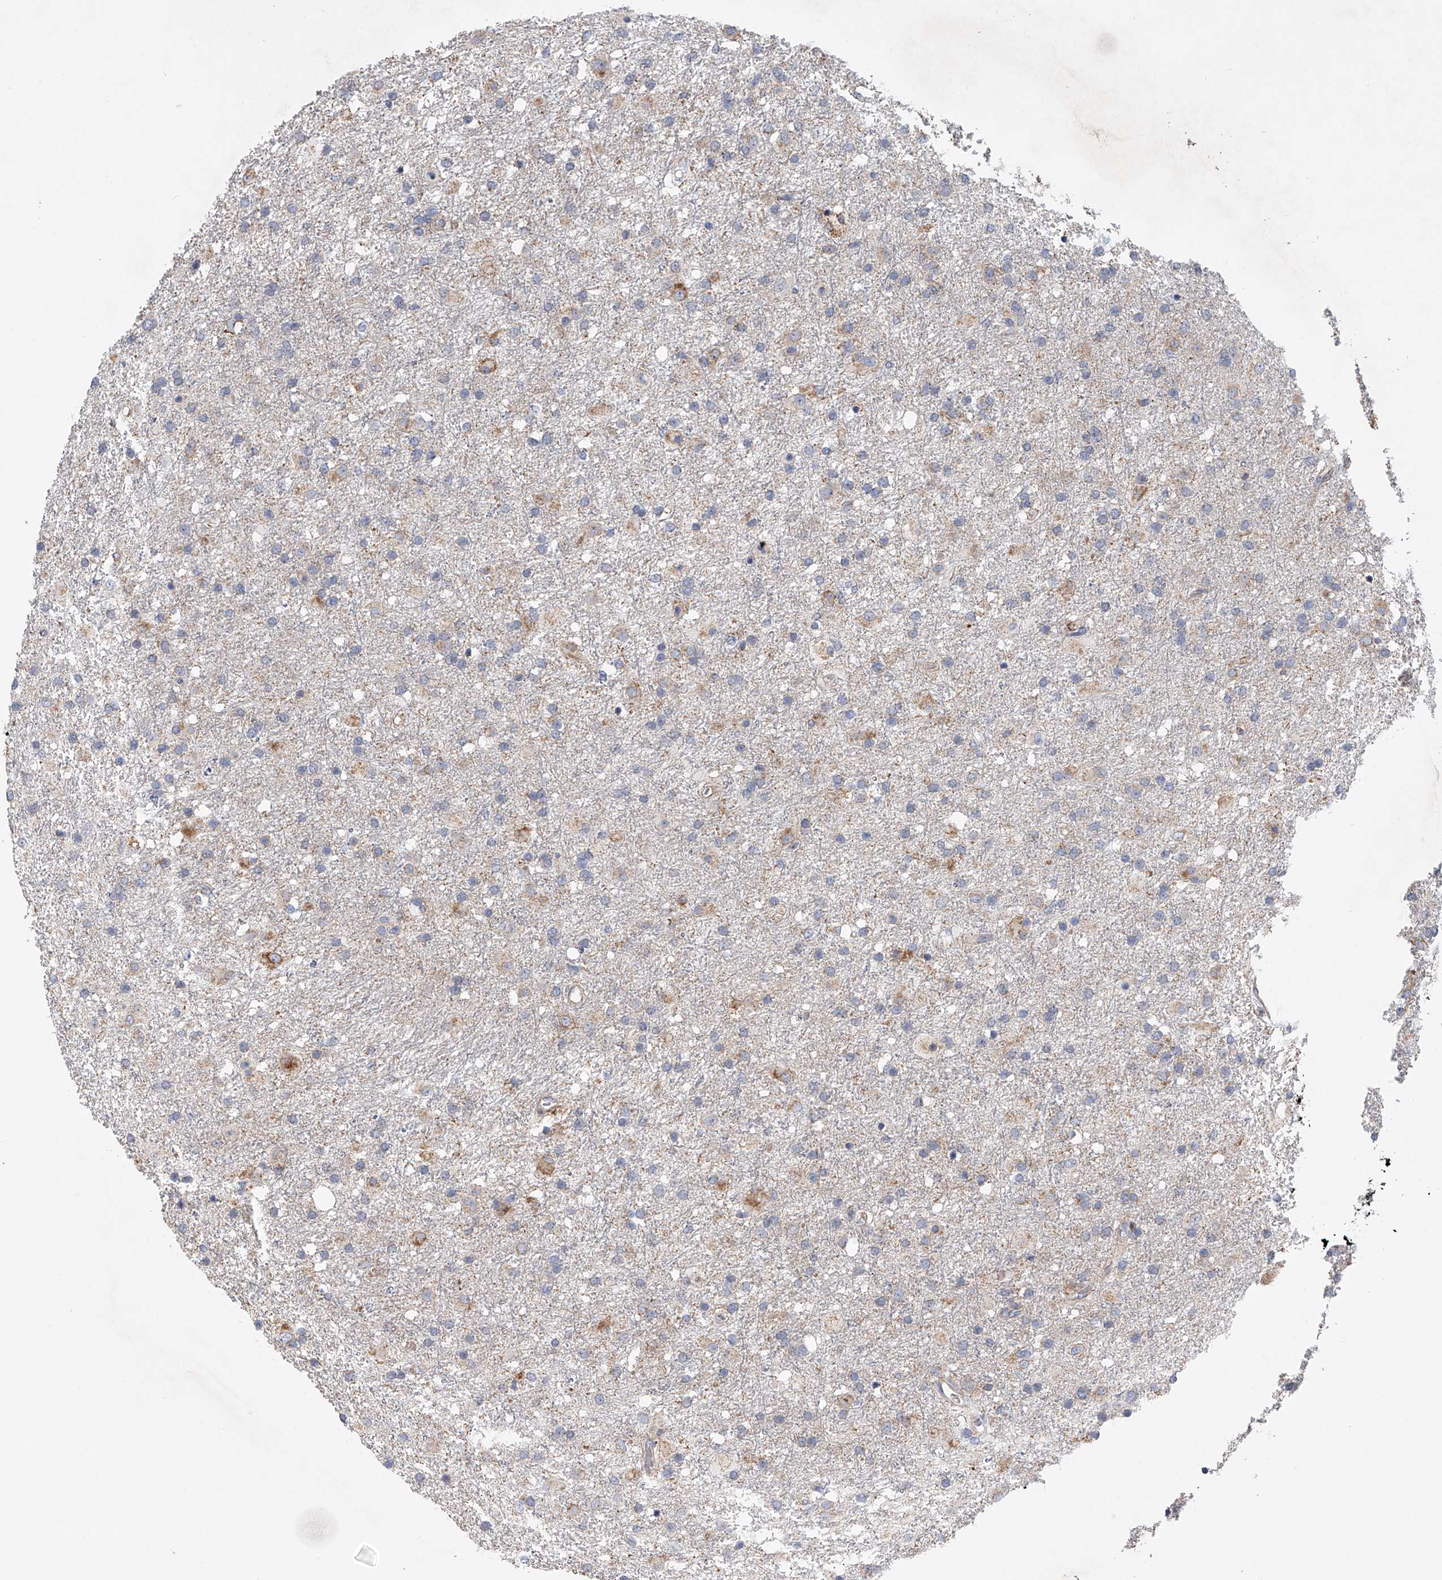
{"staining": {"intensity": "moderate", "quantity": "<25%", "location": "cytoplasmic/membranous"}, "tissue": "glioma", "cell_type": "Tumor cells", "image_type": "cancer", "snomed": [{"axis": "morphology", "description": "Glioma, malignant, Low grade"}, {"axis": "topography", "description": "Brain"}], "caption": "There is low levels of moderate cytoplasmic/membranous positivity in tumor cells of glioma, as demonstrated by immunohistochemical staining (brown color).", "gene": "CDH12", "patient": {"sex": "male", "age": 65}}